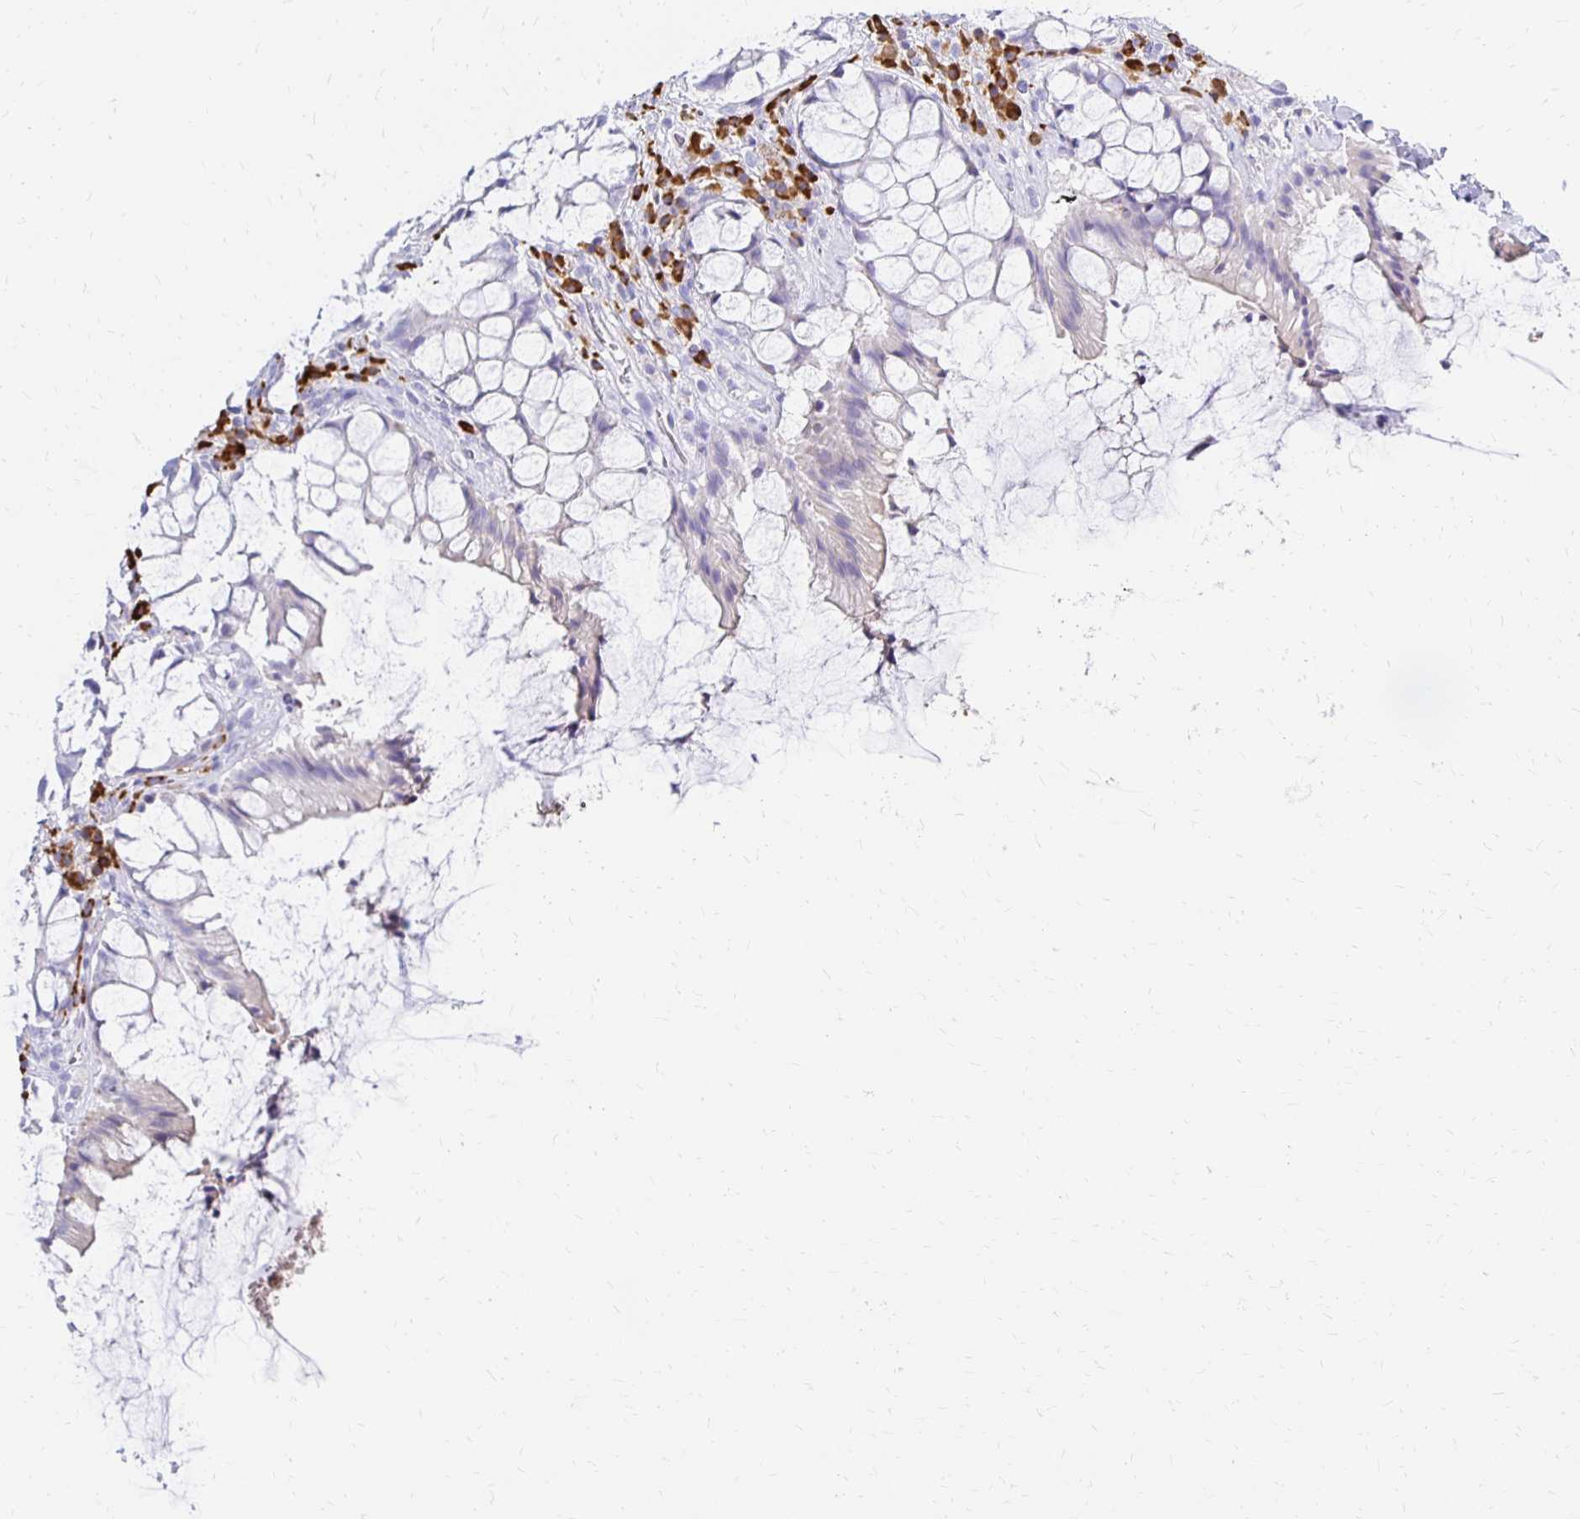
{"staining": {"intensity": "negative", "quantity": "none", "location": "none"}, "tissue": "rectum", "cell_type": "Glandular cells", "image_type": "normal", "snomed": [{"axis": "morphology", "description": "Normal tissue, NOS"}, {"axis": "topography", "description": "Rectum"}], "caption": "High power microscopy image of an immunohistochemistry (IHC) photomicrograph of unremarkable rectum, revealing no significant expression in glandular cells.", "gene": "FNTB", "patient": {"sex": "female", "age": 58}}